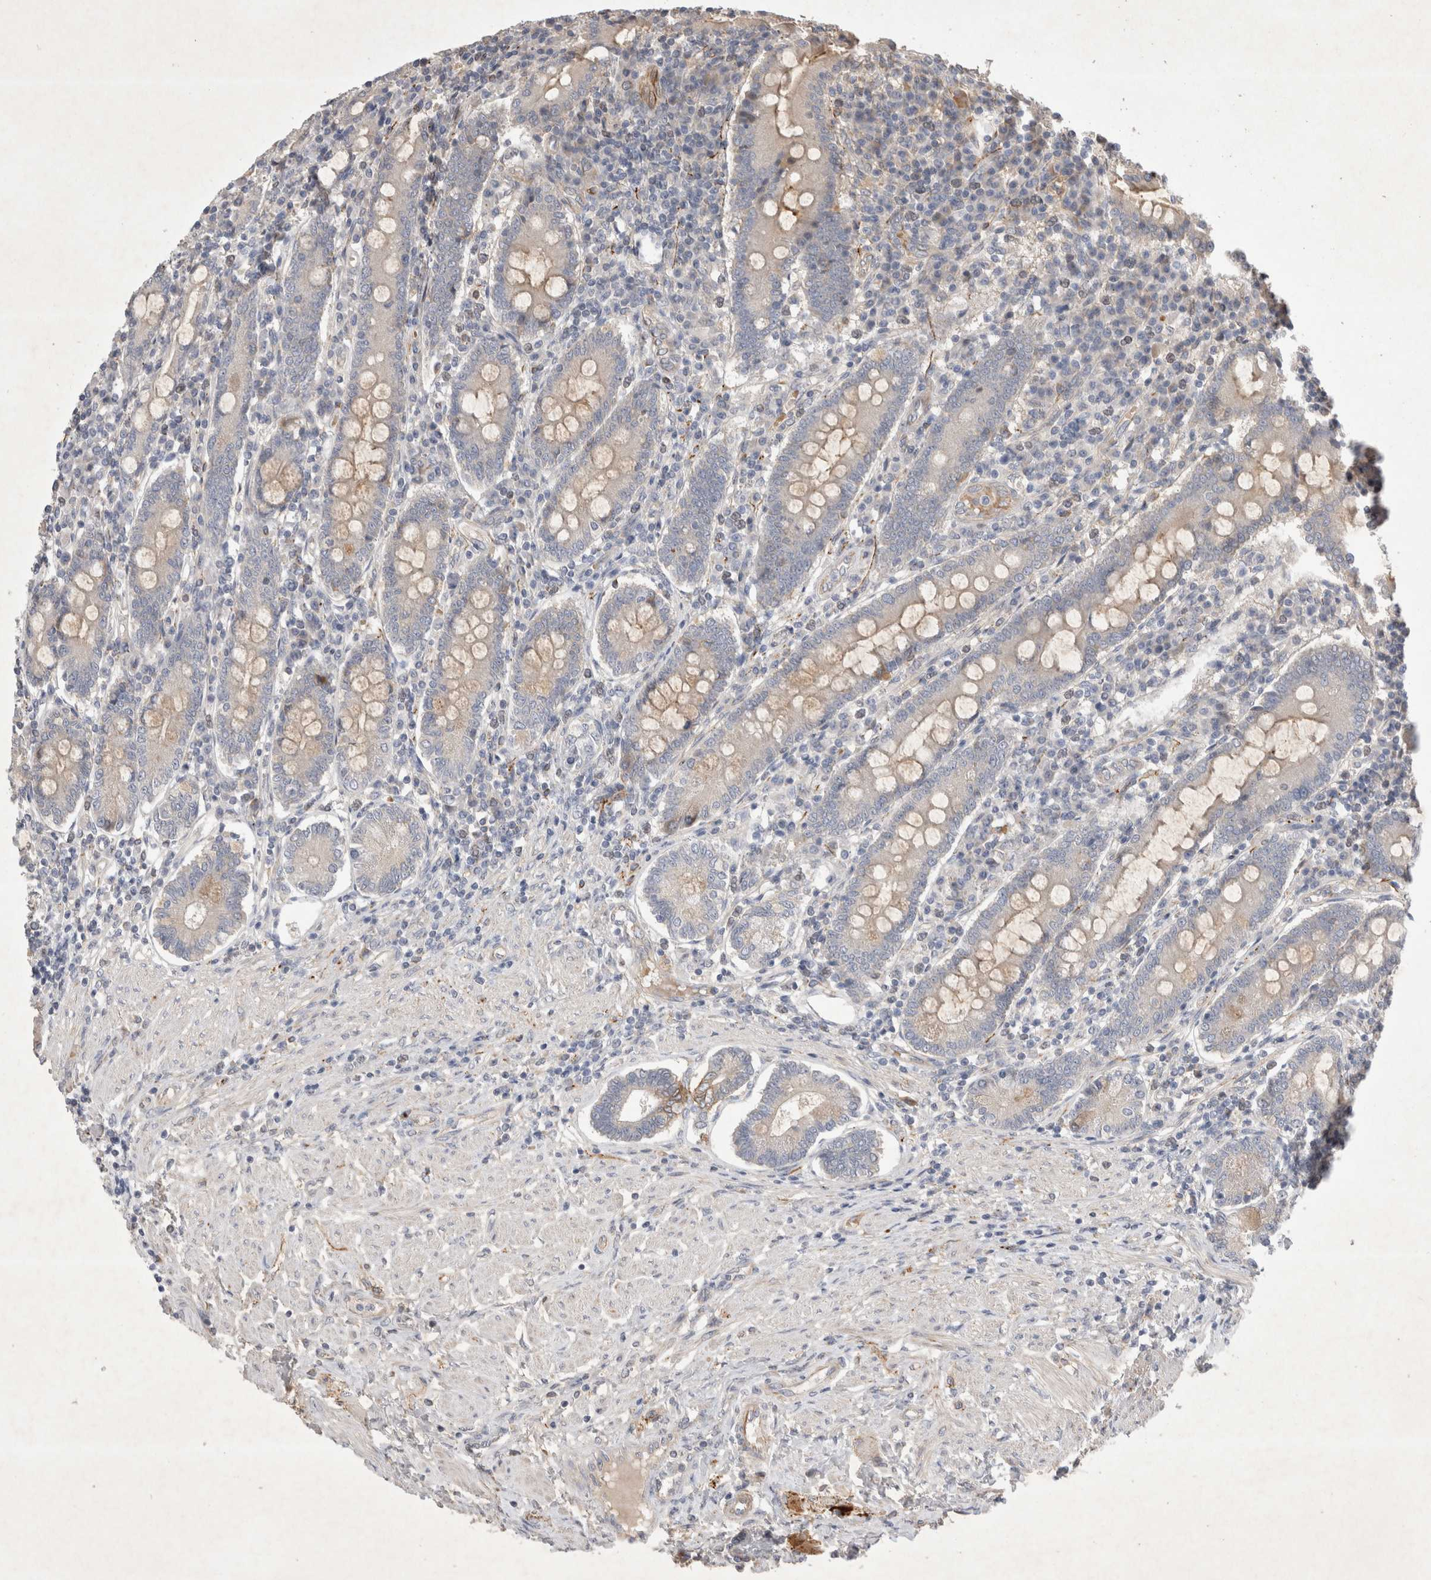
{"staining": {"intensity": "moderate", "quantity": "25%-75%", "location": "cytoplasmic/membranous"}, "tissue": "duodenum", "cell_type": "Glandular cells", "image_type": "normal", "snomed": [{"axis": "morphology", "description": "Normal tissue, NOS"}, {"axis": "morphology", "description": "Adenocarcinoma, NOS"}, {"axis": "topography", "description": "Pancreas"}, {"axis": "topography", "description": "Duodenum"}], "caption": "Approximately 25%-75% of glandular cells in unremarkable duodenum display moderate cytoplasmic/membranous protein expression as visualized by brown immunohistochemical staining.", "gene": "NMU", "patient": {"sex": "male", "age": 50}}